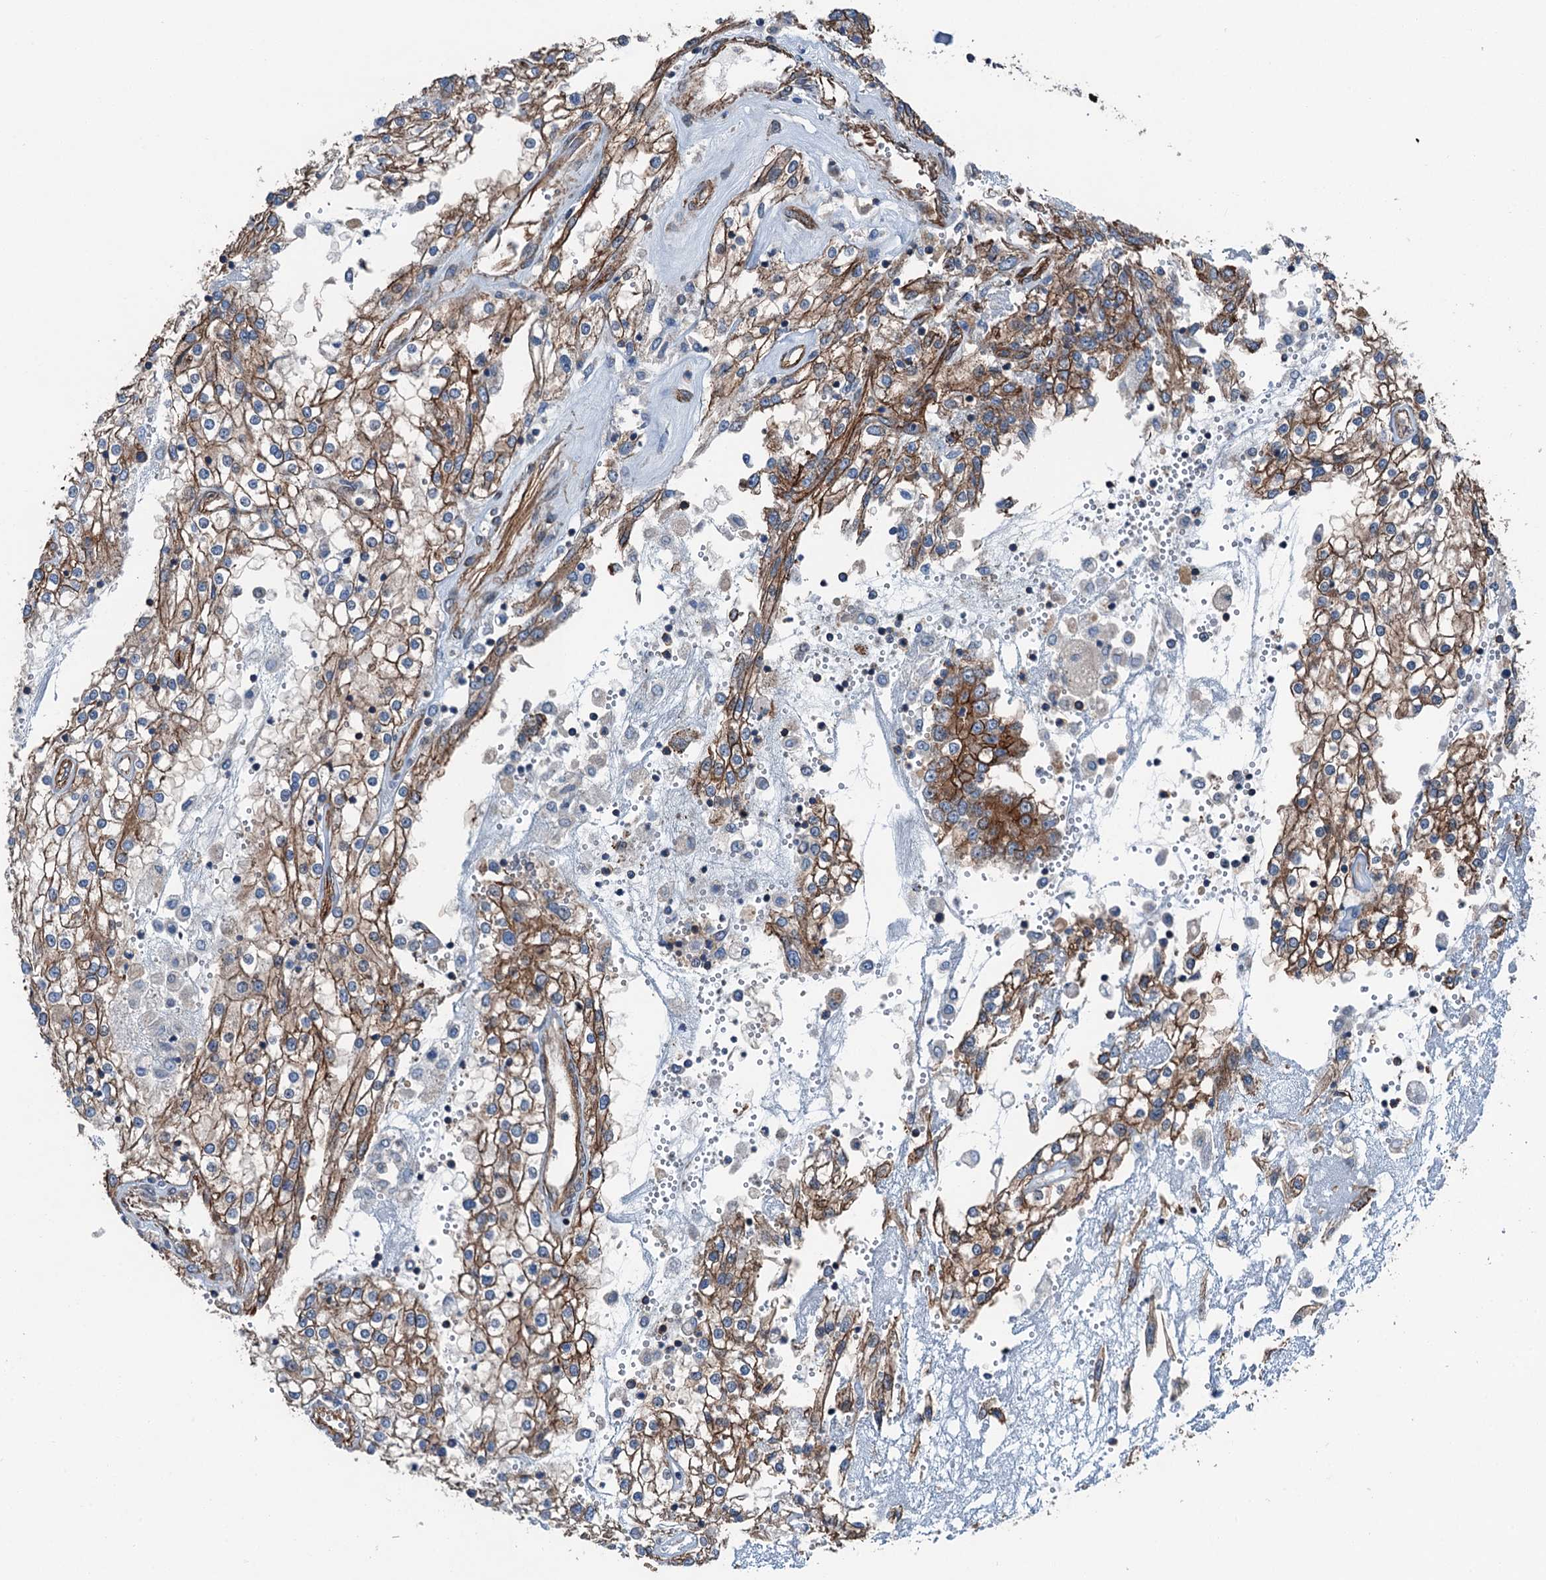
{"staining": {"intensity": "moderate", "quantity": ">75%", "location": "cytoplasmic/membranous"}, "tissue": "renal cancer", "cell_type": "Tumor cells", "image_type": "cancer", "snomed": [{"axis": "morphology", "description": "Adenocarcinoma, NOS"}, {"axis": "topography", "description": "Kidney"}], "caption": "High-power microscopy captured an immunohistochemistry histopathology image of renal cancer (adenocarcinoma), revealing moderate cytoplasmic/membranous staining in about >75% of tumor cells.", "gene": "NMRAL1", "patient": {"sex": "female", "age": 52}}